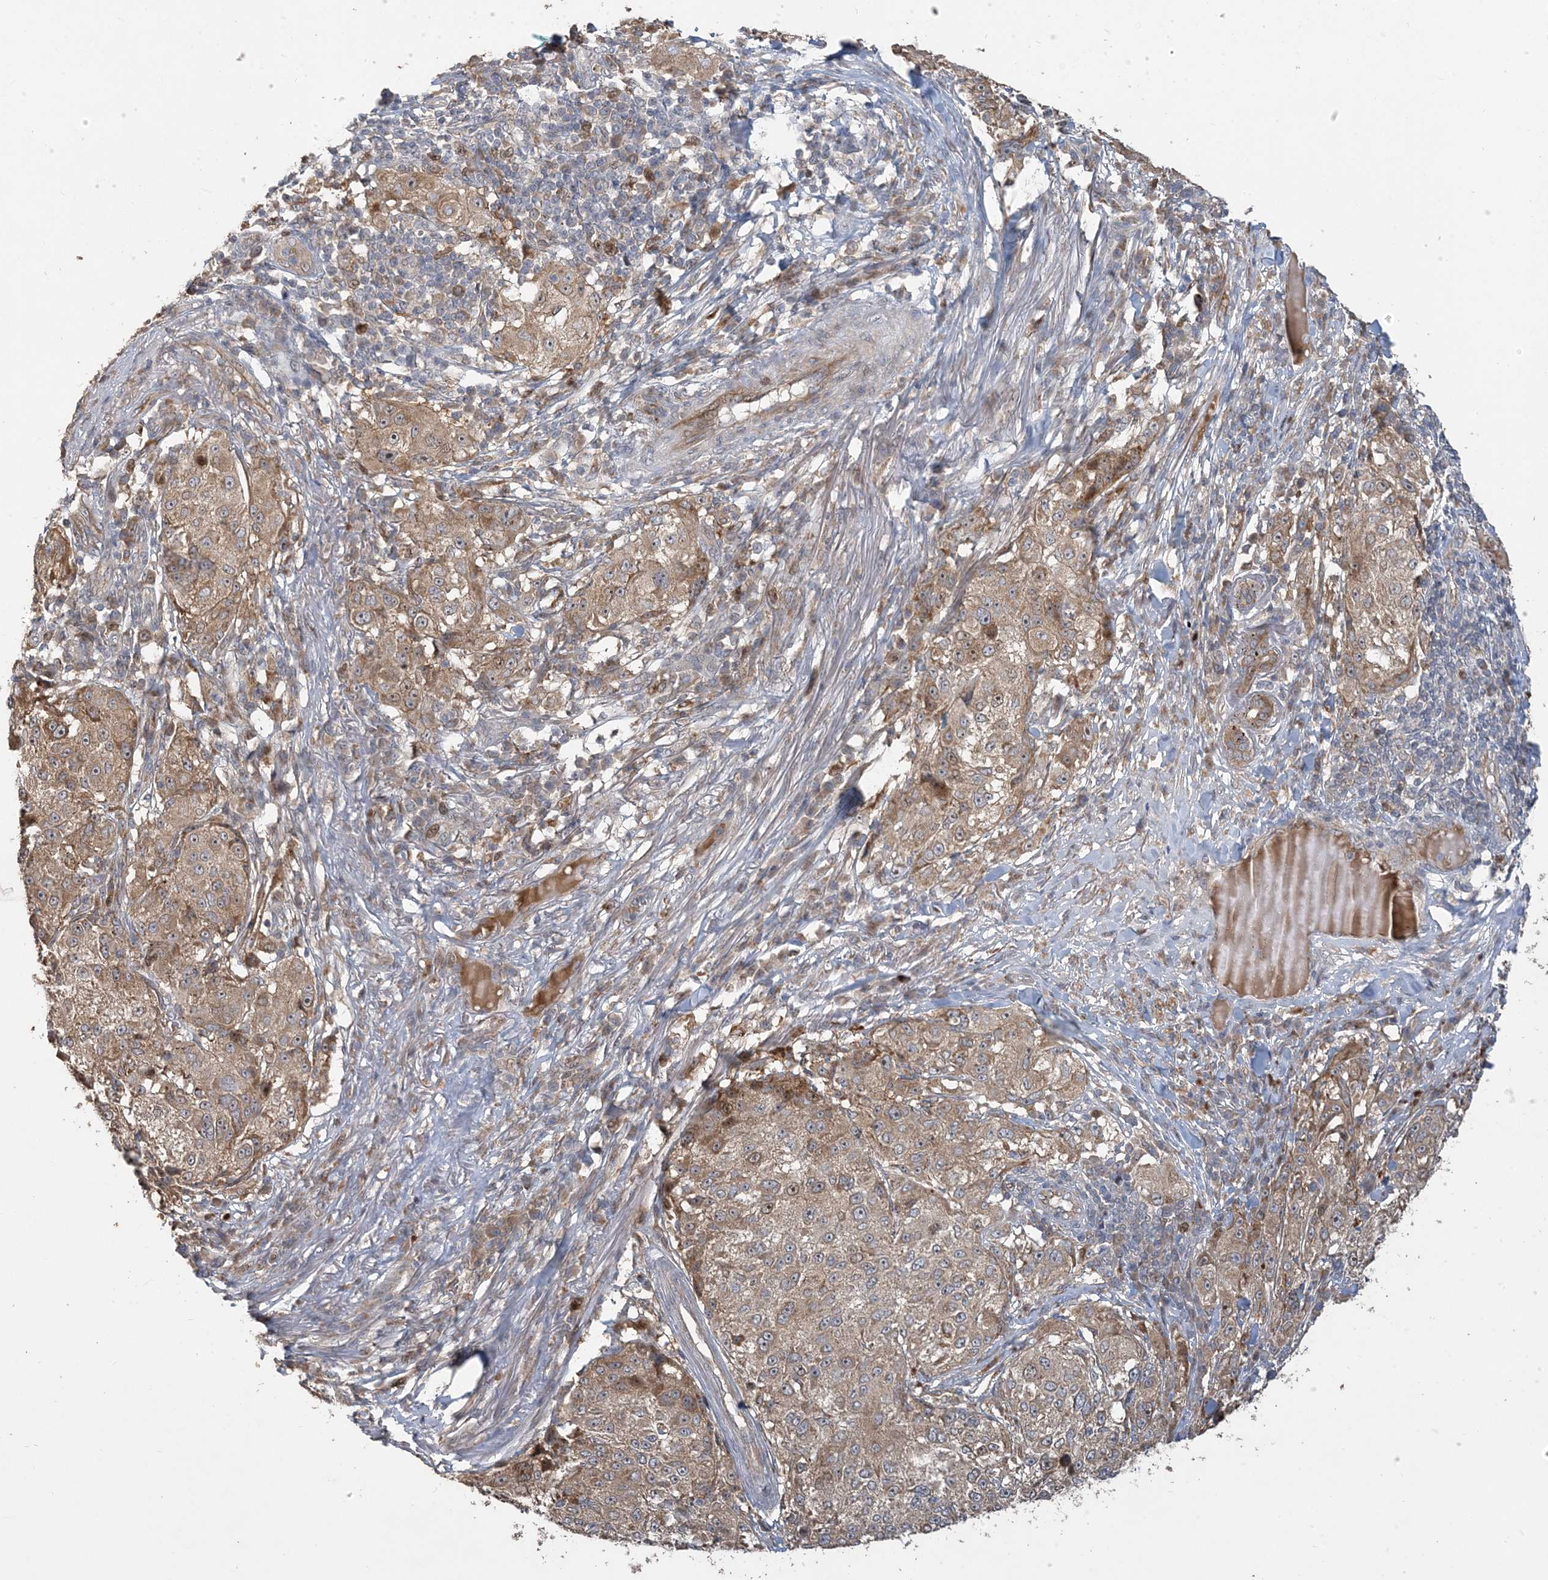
{"staining": {"intensity": "moderate", "quantity": ">75%", "location": "cytoplasmic/membranous,nuclear"}, "tissue": "melanoma", "cell_type": "Tumor cells", "image_type": "cancer", "snomed": [{"axis": "morphology", "description": "Necrosis, NOS"}, {"axis": "morphology", "description": "Malignant melanoma, NOS"}, {"axis": "topography", "description": "Skin"}], "caption": "IHC staining of melanoma, which displays medium levels of moderate cytoplasmic/membranous and nuclear positivity in about >75% of tumor cells indicating moderate cytoplasmic/membranous and nuclear protein staining. The staining was performed using DAB (3,3'-diaminobenzidine) (brown) for protein detection and nuclei were counterstained in hematoxylin (blue).", "gene": "TRAIP", "patient": {"sex": "female", "age": 87}}